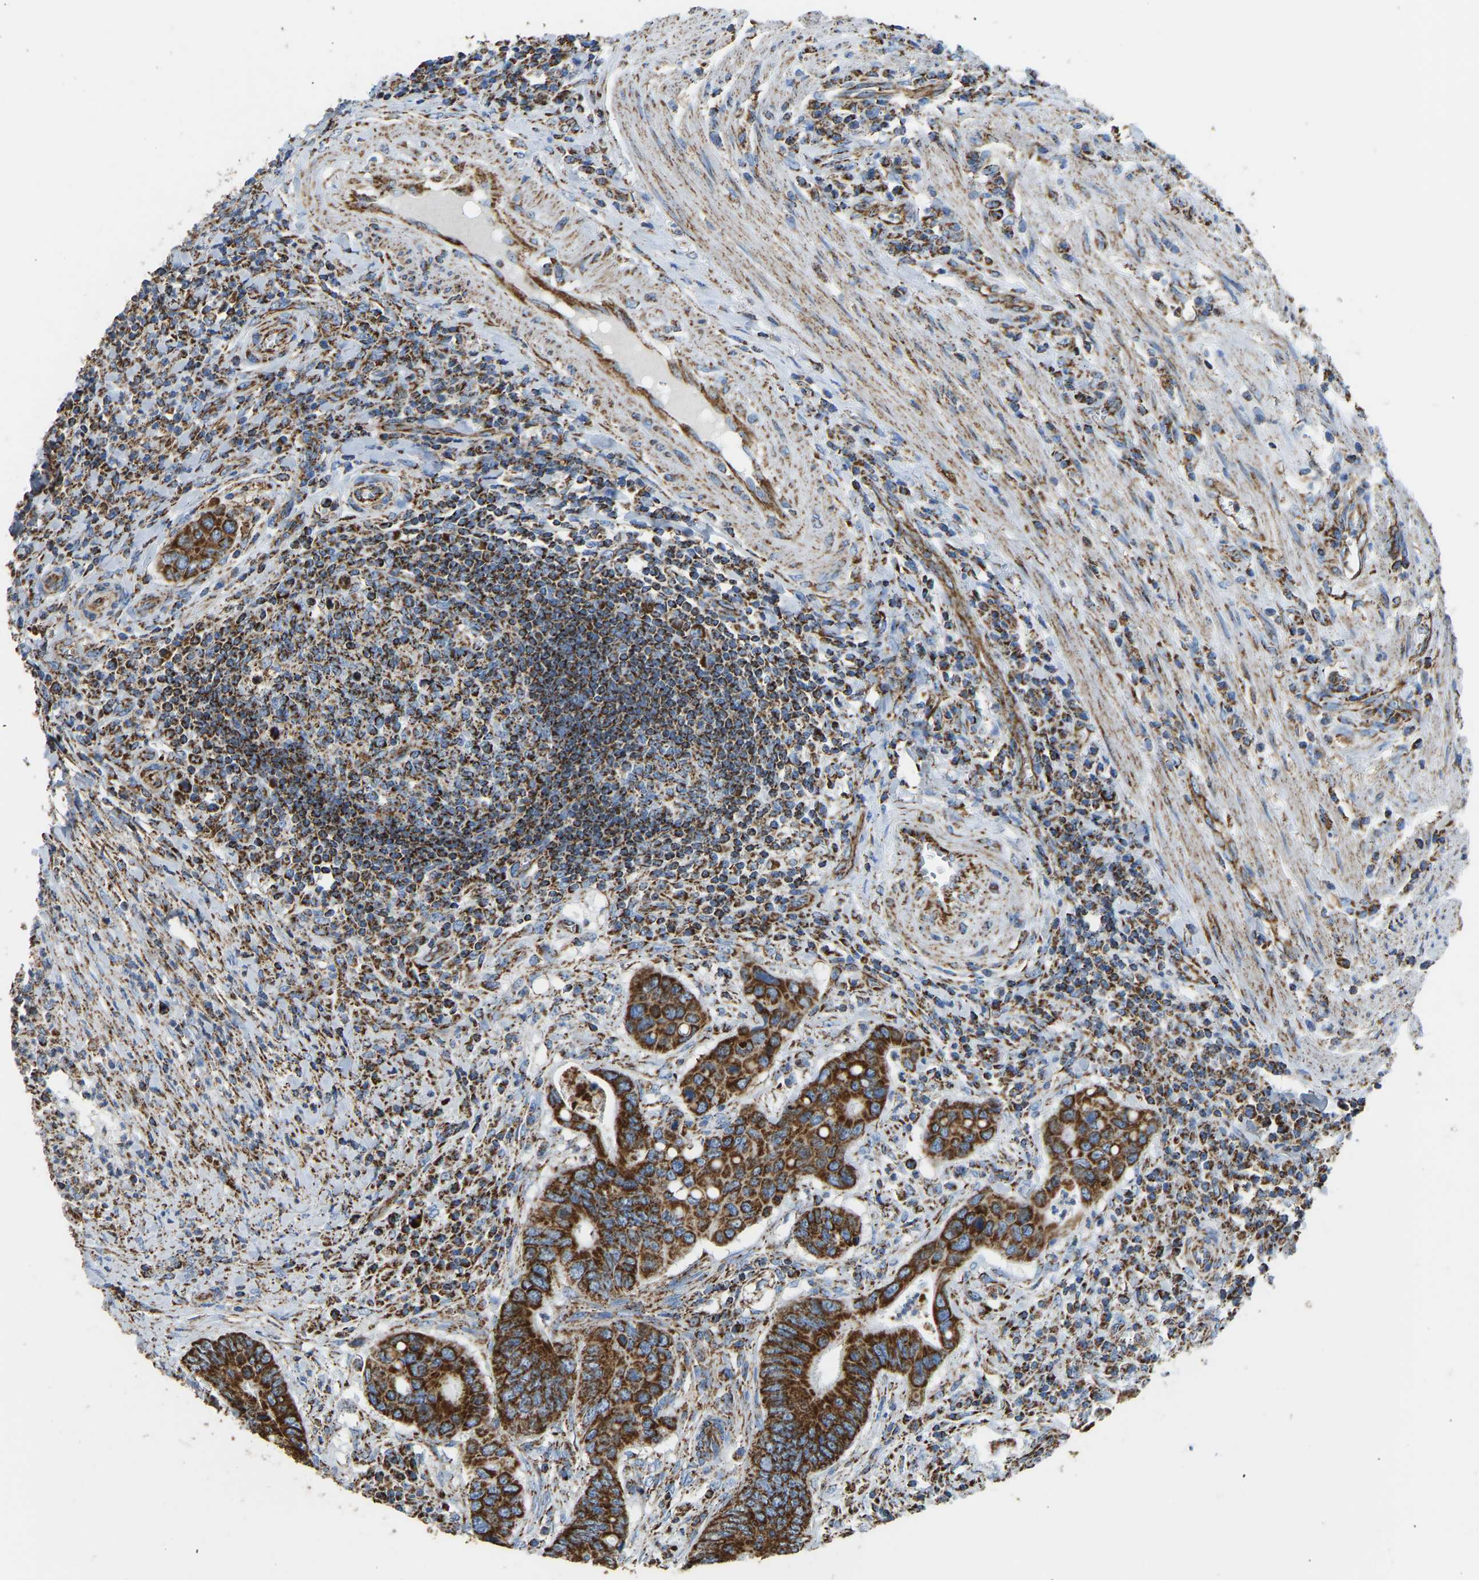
{"staining": {"intensity": "strong", "quantity": ">75%", "location": "cytoplasmic/membranous"}, "tissue": "colorectal cancer", "cell_type": "Tumor cells", "image_type": "cancer", "snomed": [{"axis": "morphology", "description": "Inflammation, NOS"}, {"axis": "morphology", "description": "Adenocarcinoma, NOS"}, {"axis": "topography", "description": "Colon"}], "caption": "Protein staining reveals strong cytoplasmic/membranous positivity in about >75% of tumor cells in colorectal adenocarcinoma.", "gene": "IRX6", "patient": {"sex": "male", "age": 72}}